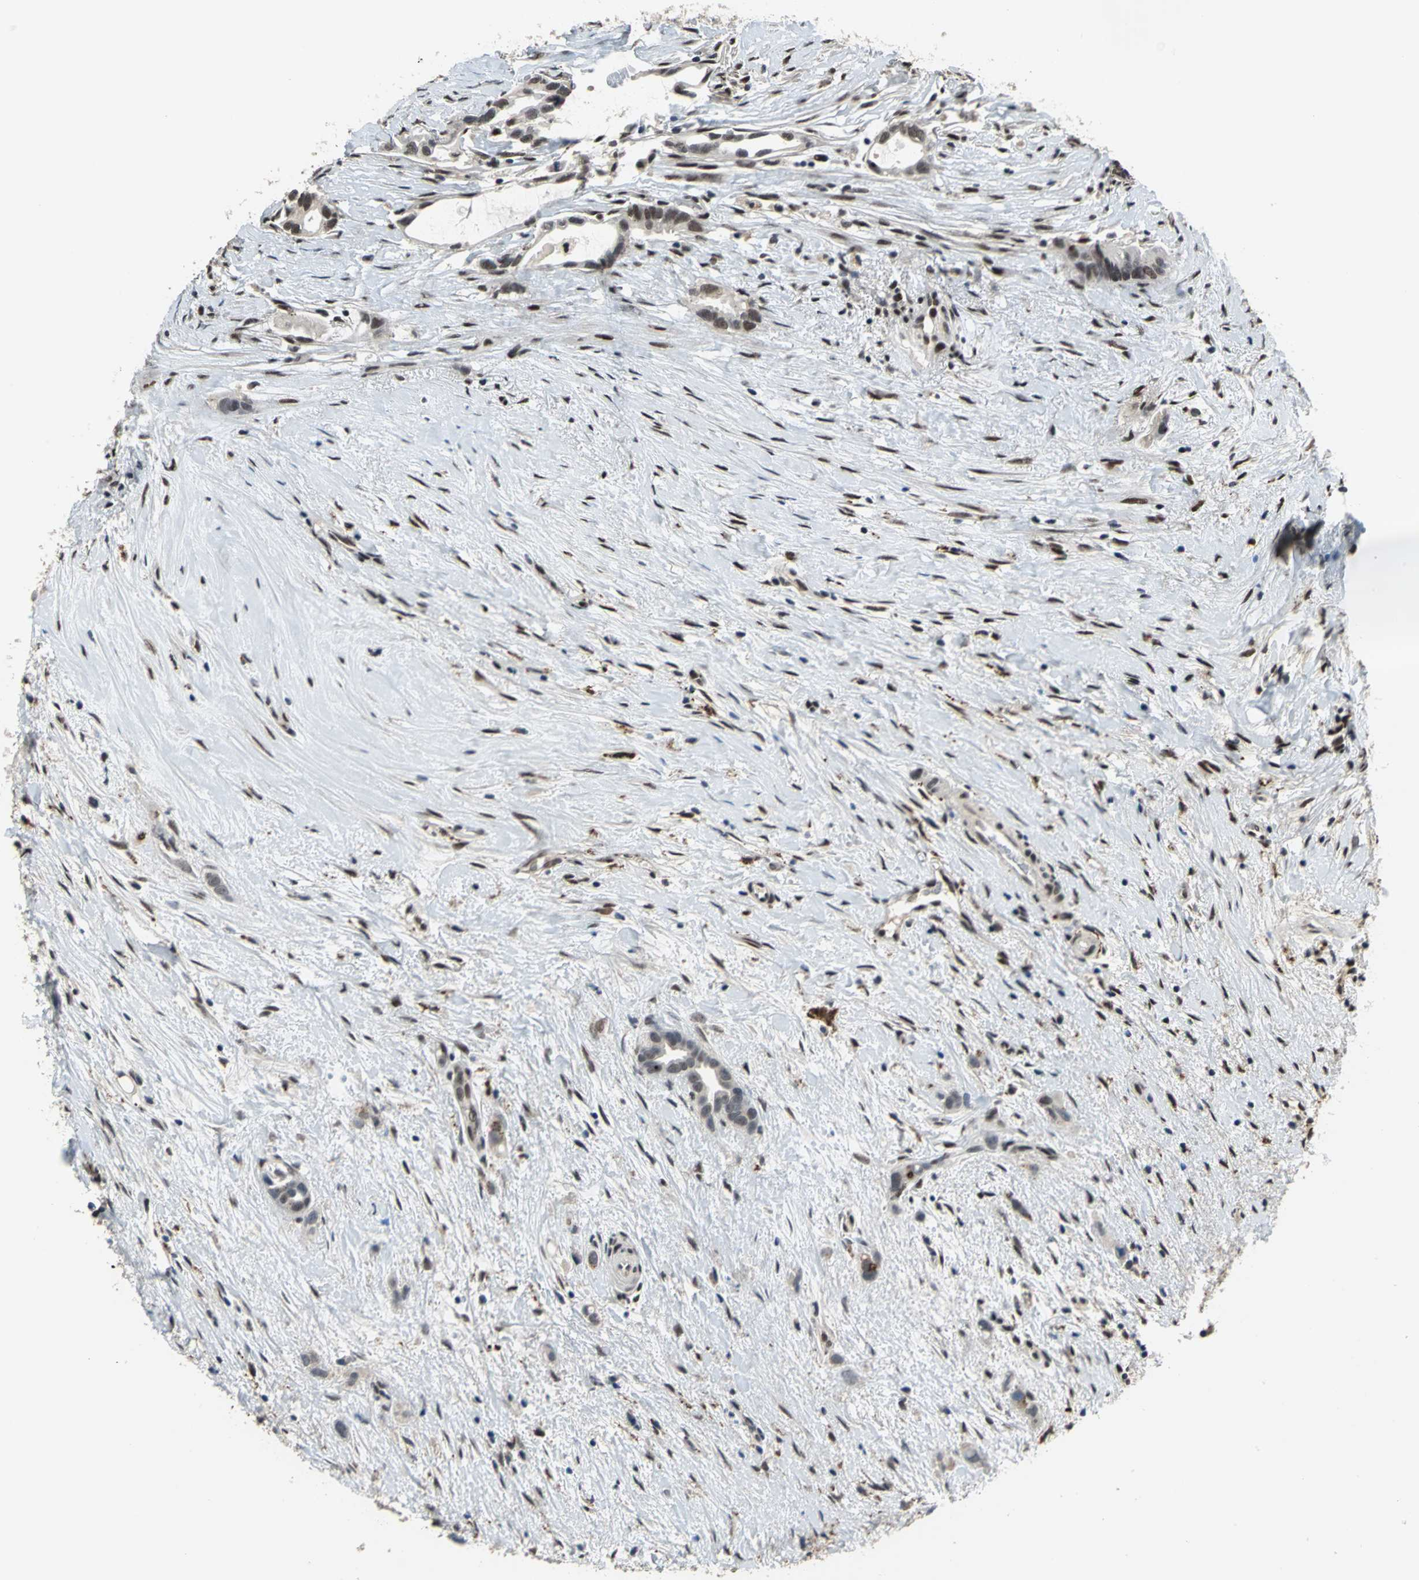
{"staining": {"intensity": "weak", "quantity": ">75%", "location": "nuclear"}, "tissue": "liver cancer", "cell_type": "Tumor cells", "image_type": "cancer", "snomed": [{"axis": "morphology", "description": "Cholangiocarcinoma"}, {"axis": "topography", "description": "Liver"}], "caption": "Brown immunohistochemical staining in liver cancer exhibits weak nuclear positivity in approximately >75% of tumor cells.", "gene": "ELF2", "patient": {"sex": "female", "age": 65}}